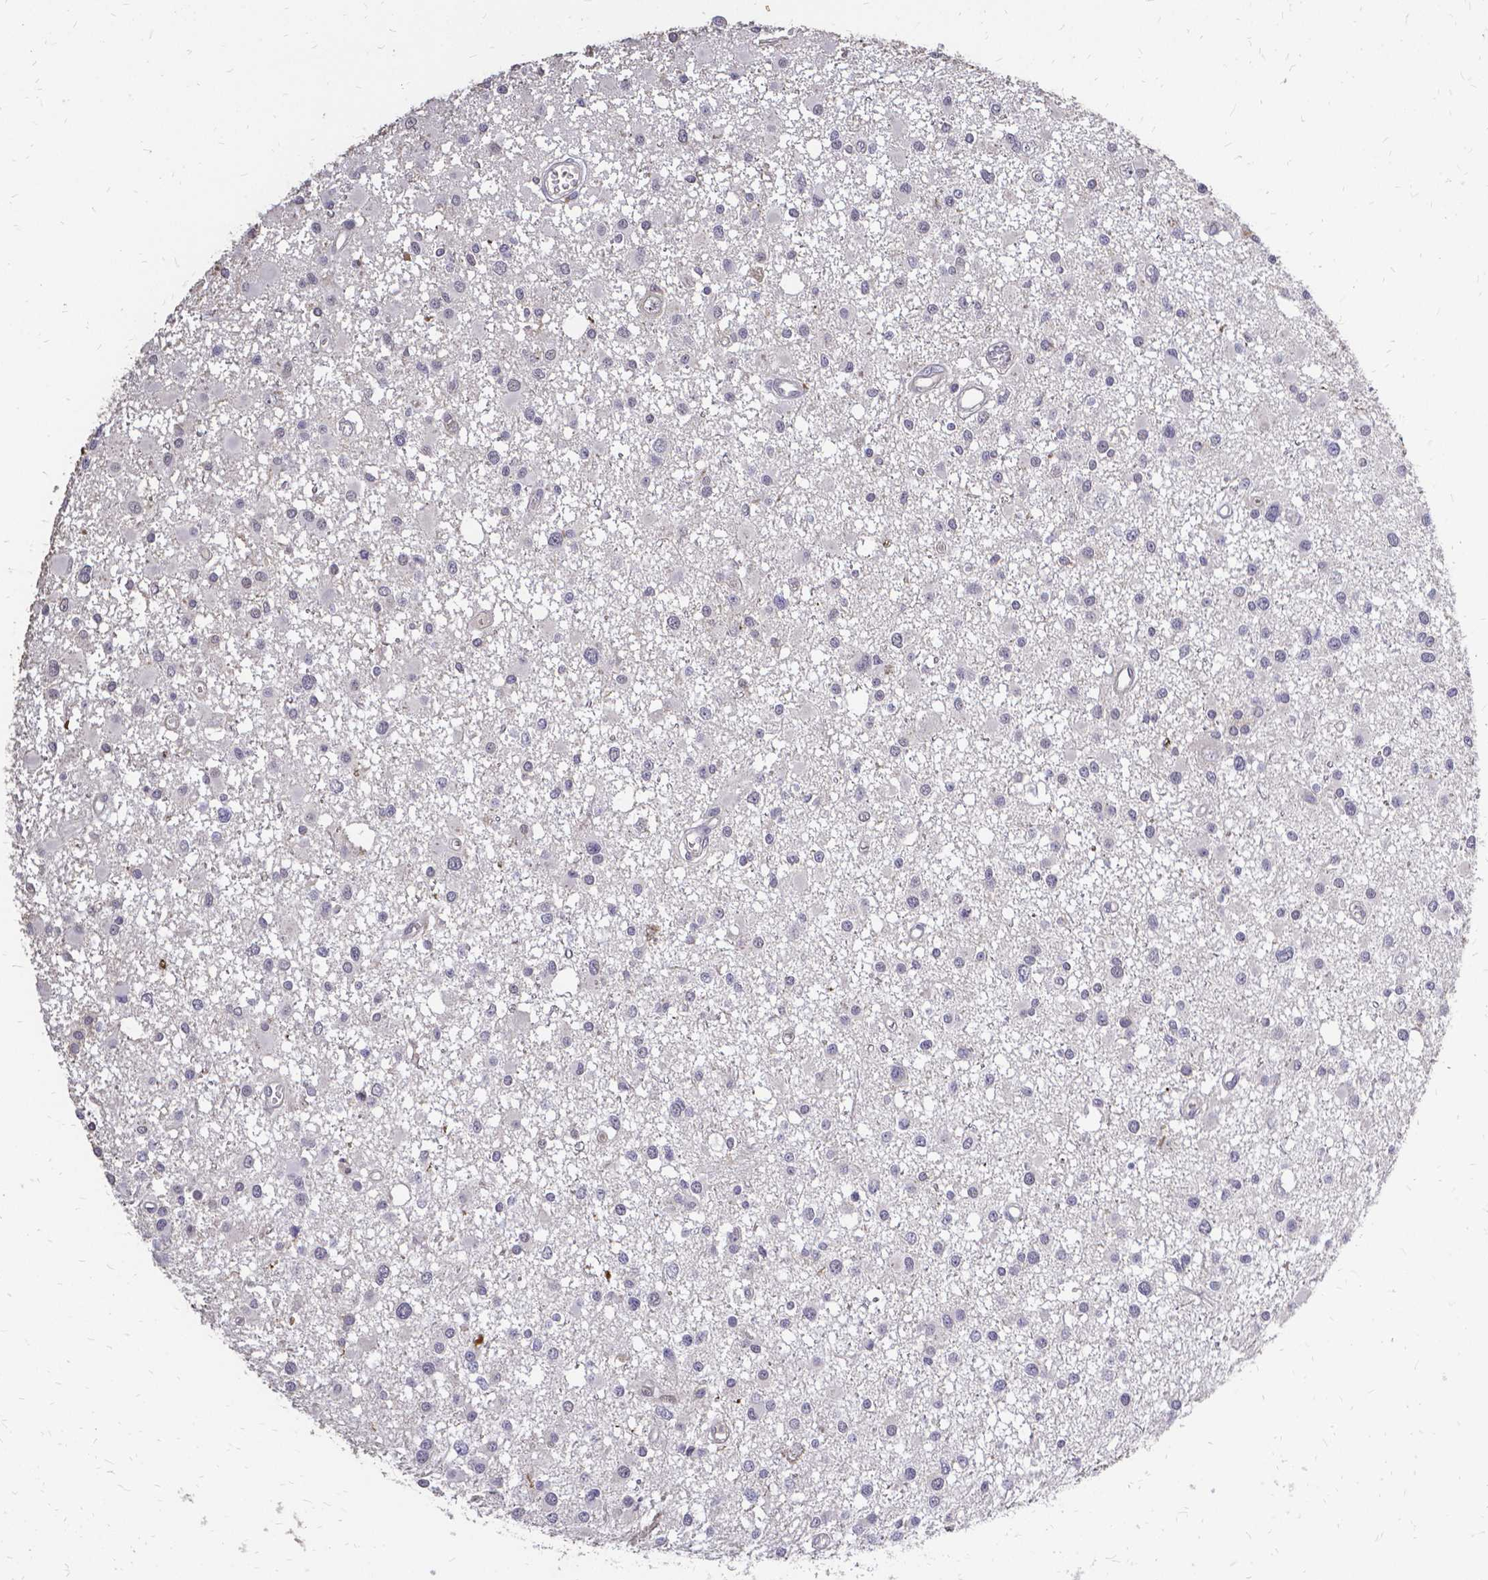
{"staining": {"intensity": "negative", "quantity": "none", "location": "none"}, "tissue": "glioma", "cell_type": "Tumor cells", "image_type": "cancer", "snomed": [{"axis": "morphology", "description": "Glioma, malignant, High grade"}, {"axis": "topography", "description": "Brain"}], "caption": "The immunohistochemistry image has no significant expression in tumor cells of glioma tissue.", "gene": "CIB1", "patient": {"sex": "male", "age": 54}}